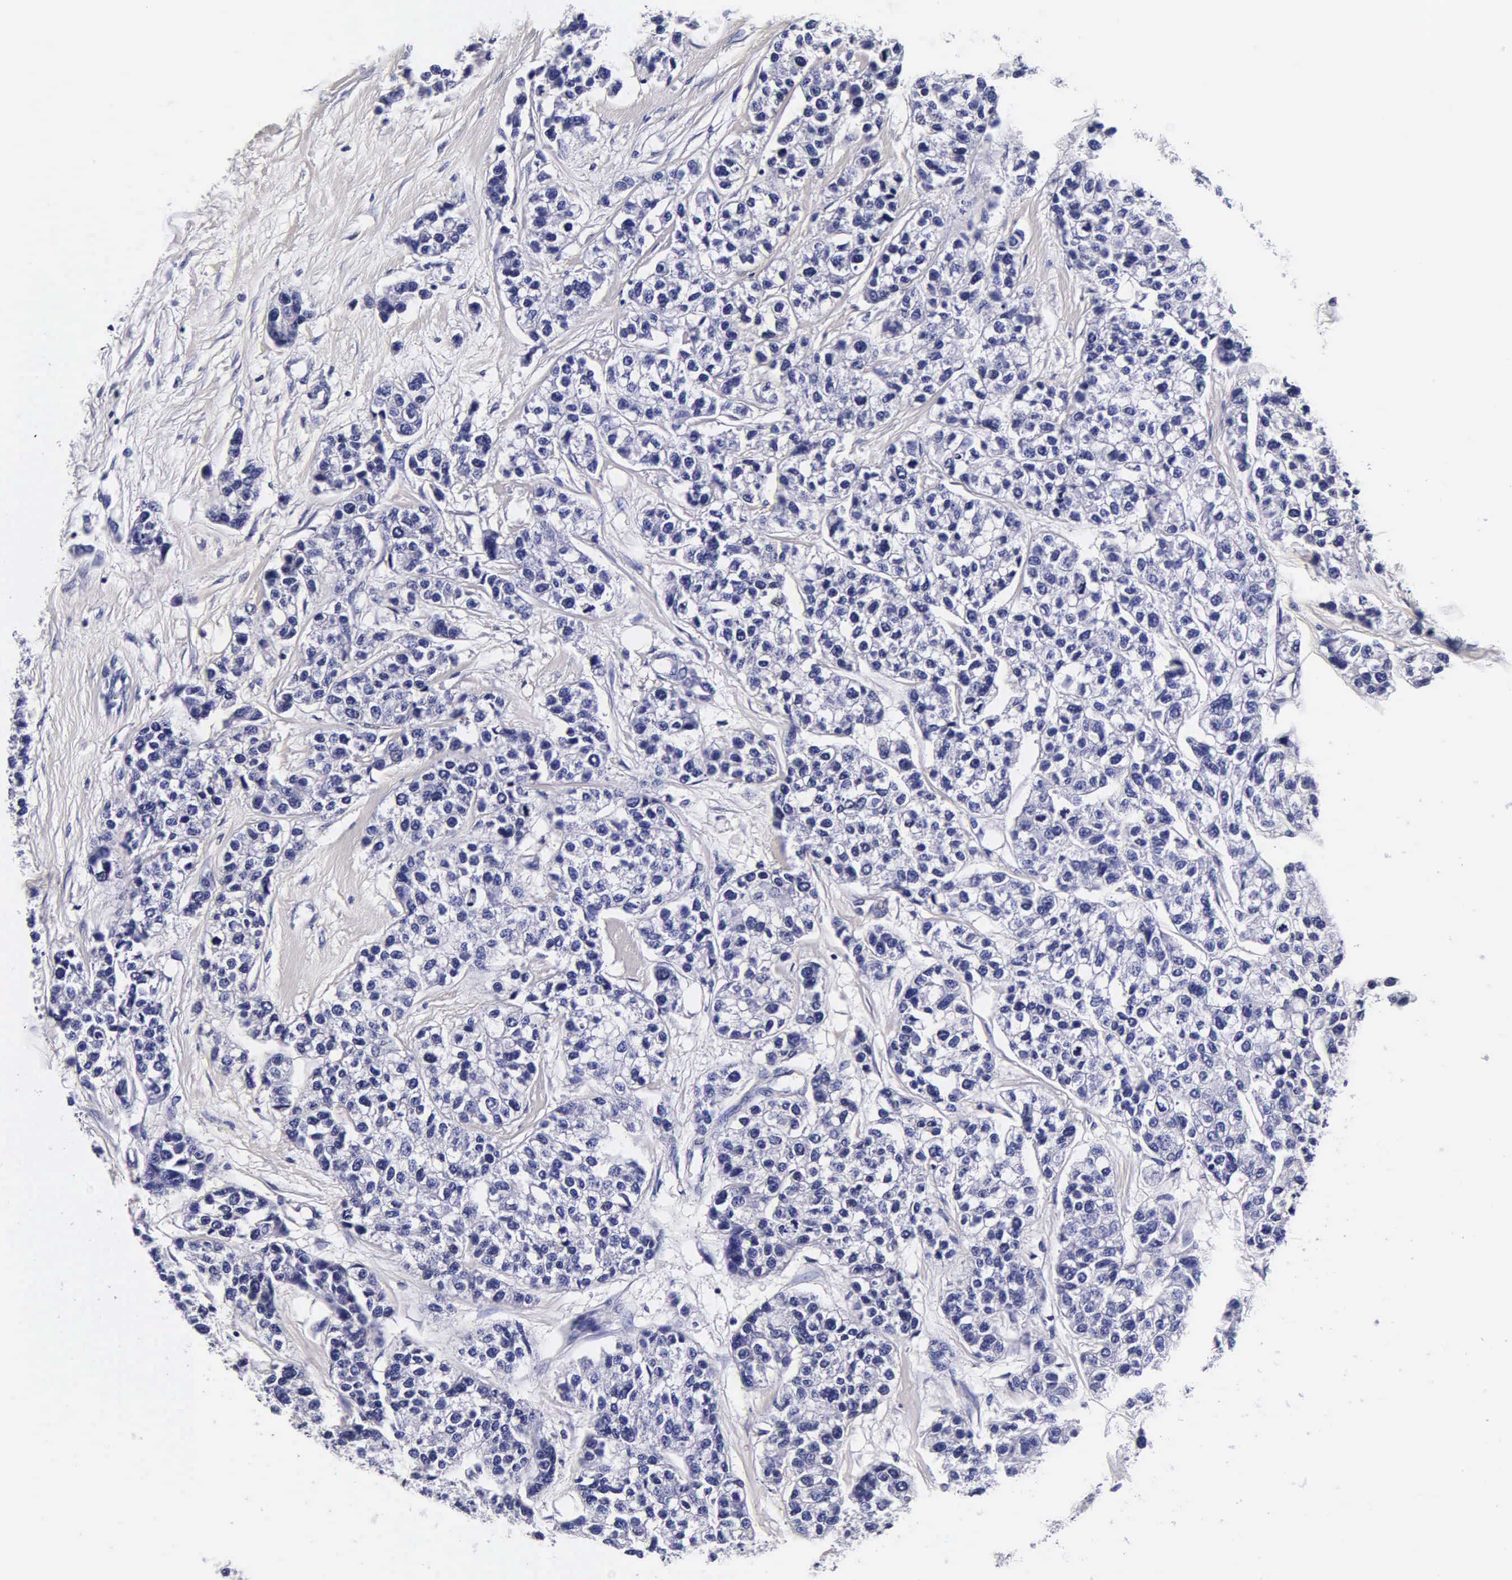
{"staining": {"intensity": "negative", "quantity": "none", "location": "none"}, "tissue": "breast cancer", "cell_type": "Tumor cells", "image_type": "cancer", "snomed": [{"axis": "morphology", "description": "Duct carcinoma"}, {"axis": "topography", "description": "Breast"}], "caption": "Invasive ductal carcinoma (breast) was stained to show a protein in brown. There is no significant expression in tumor cells.", "gene": "IAPP", "patient": {"sex": "female", "age": 51}}